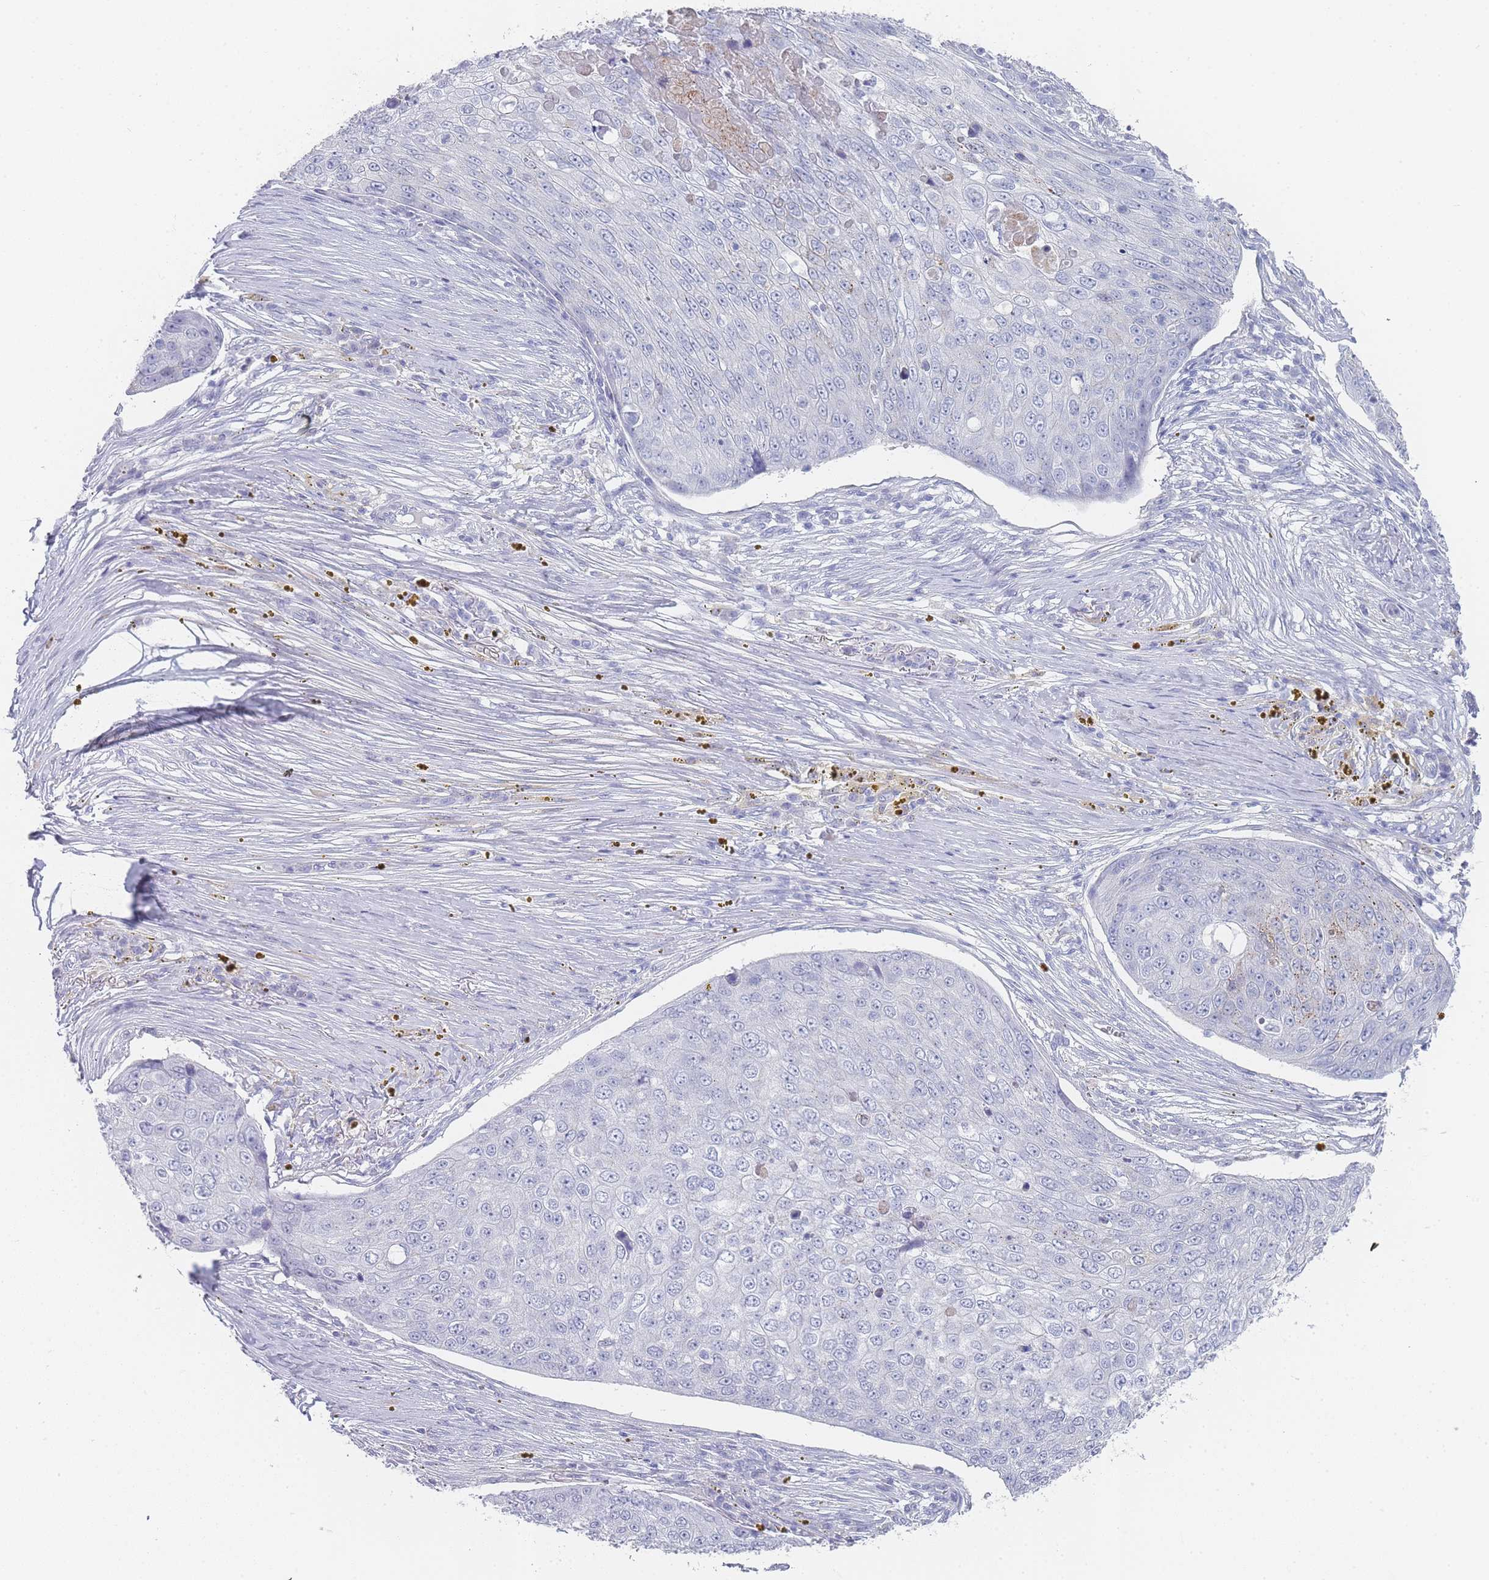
{"staining": {"intensity": "negative", "quantity": "none", "location": "none"}, "tissue": "skin cancer", "cell_type": "Tumor cells", "image_type": "cancer", "snomed": [{"axis": "morphology", "description": "Squamous cell carcinoma, NOS"}, {"axis": "topography", "description": "Skin"}], "caption": "DAB (3,3'-diaminobenzidine) immunohistochemical staining of skin squamous cell carcinoma shows no significant positivity in tumor cells. The staining is performed using DAB brown chromogen with nuclei counter-stained in using hematoxylin.", "gene": "IMPG1", "patient": {"sex": "male", "age": 71}}